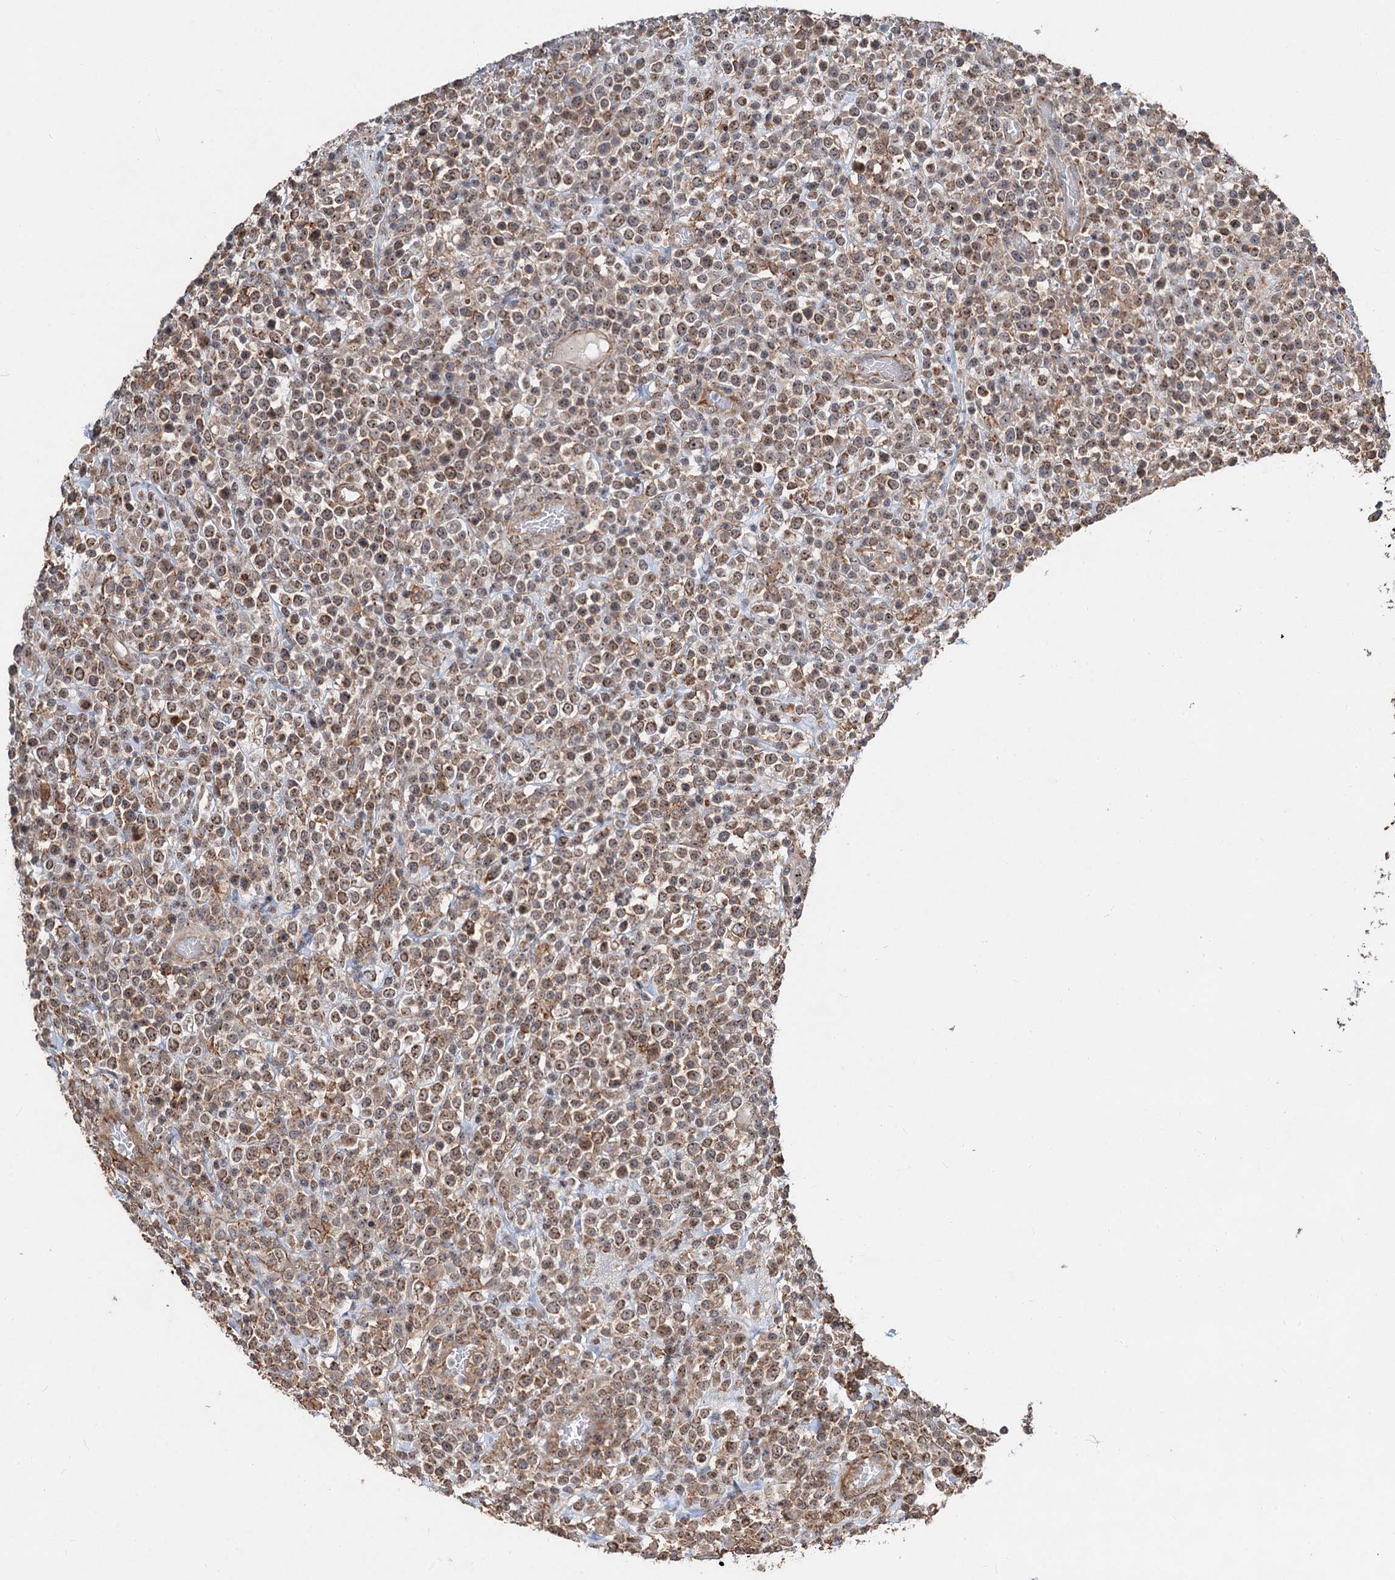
{"staining": {"intensity": "weak", "quantity": ">75%", "location": "nuclear"}, "tissue": "lymphoma", "cell_type": "Tumor cells", "image_type": "cancer", "snomed": [{"axis": "morphology", "description": "Malignant lymphoma, non-Hodgkin's type, High grade"}, {"axis": "topography", "description": "Colon"}], "caption": "IHC histopathology image of human malignant lymphoma, non-Hodgkin's type (high-grade) stained for a protein (brown), which reveals low levels of weak nuclear expression in about >75% of tumor cells.", "gene": "TMA16", "patient": {"sex": "female", "age": 53}}